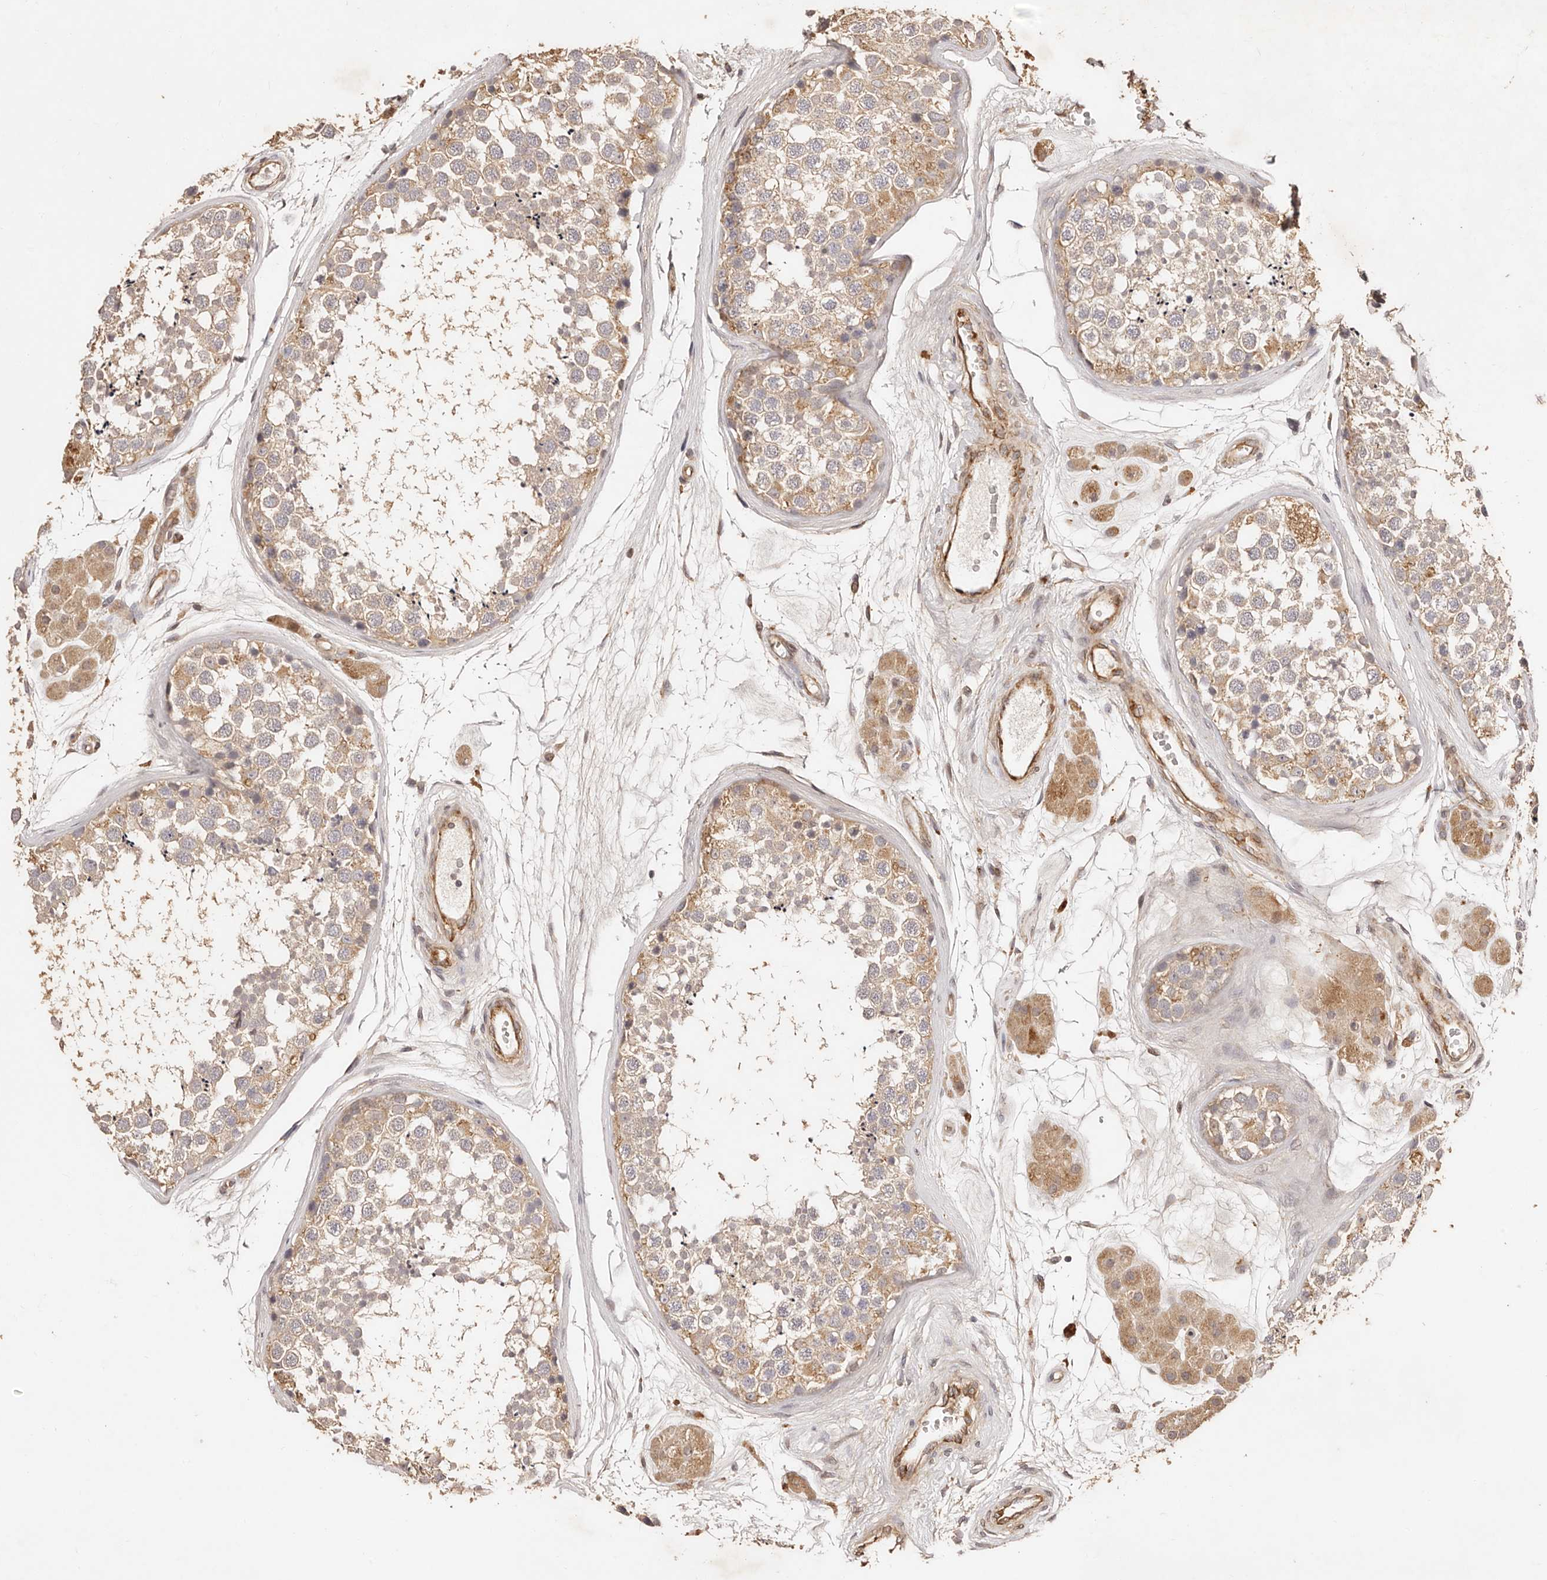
{"staining": {"intensity": "moderate", "quantity": "25%-75%", "location": "cytoplasmic/membranous"}, "tissue": "testis", "cell_type": "Cells in seminiferous ducts", "image_type": "normal", "snomed": [{"axis": "morphology", "description": "Normal tissue, NOS"}, {"axis": "topography", "description": "Testis"}], "caption": "Protein staining shows moderate cytoplasmic/membranous expression in approximately 25%-75% of cells in seminiferous ducts in normal testis. (DAB IHC with brightfield microscopy, high magnification).", "gene": "CCL14", "patient": {"sex": "male", "age": 56}}